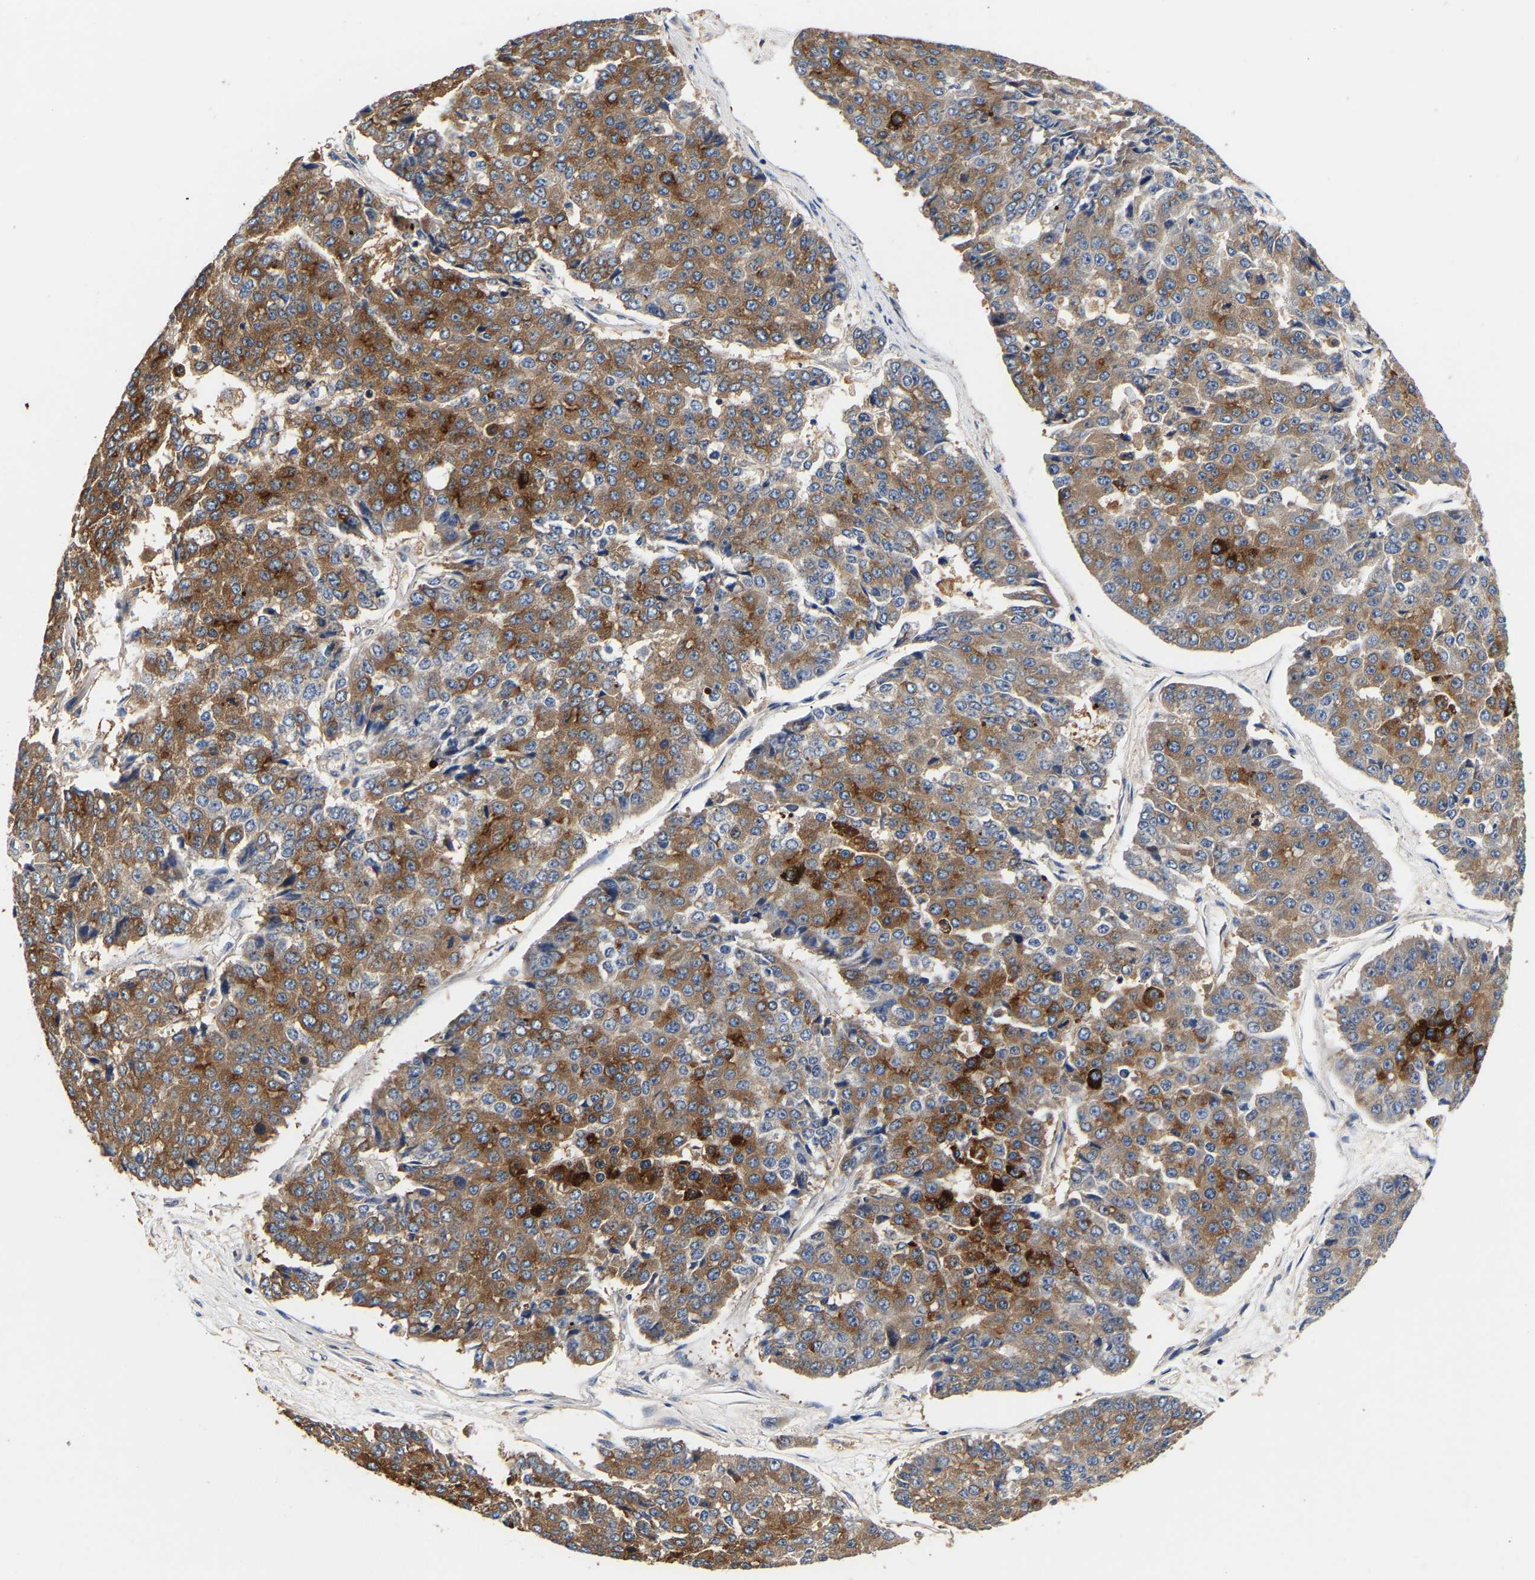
{"staining": {"intensity": "moderate", "quantity": "25%-75%", "location": "cytoplasmic/membranous"}, "tissue": "pancreatic cancer", "cell_type": "Tumor cells", "image_type": "cancer", "snomed": [{"axis": "morphology", "description": "Adenocarcinoma, NOS"}, {"axis": "topography", "description": "Pancreas"}], "caption": "Protein positivity by immunohistochemistry (IHC) exhibits moderate cytoplasmic/membranous staining in about 25%-75% of tumor cells in pancreatic cancer. (DAB (3,3'-diaminobenzidine) IHC with brightfield microscopy, high magnification).", "gene": "LRBA", "patient": {"sex": "male", "age": 50}}